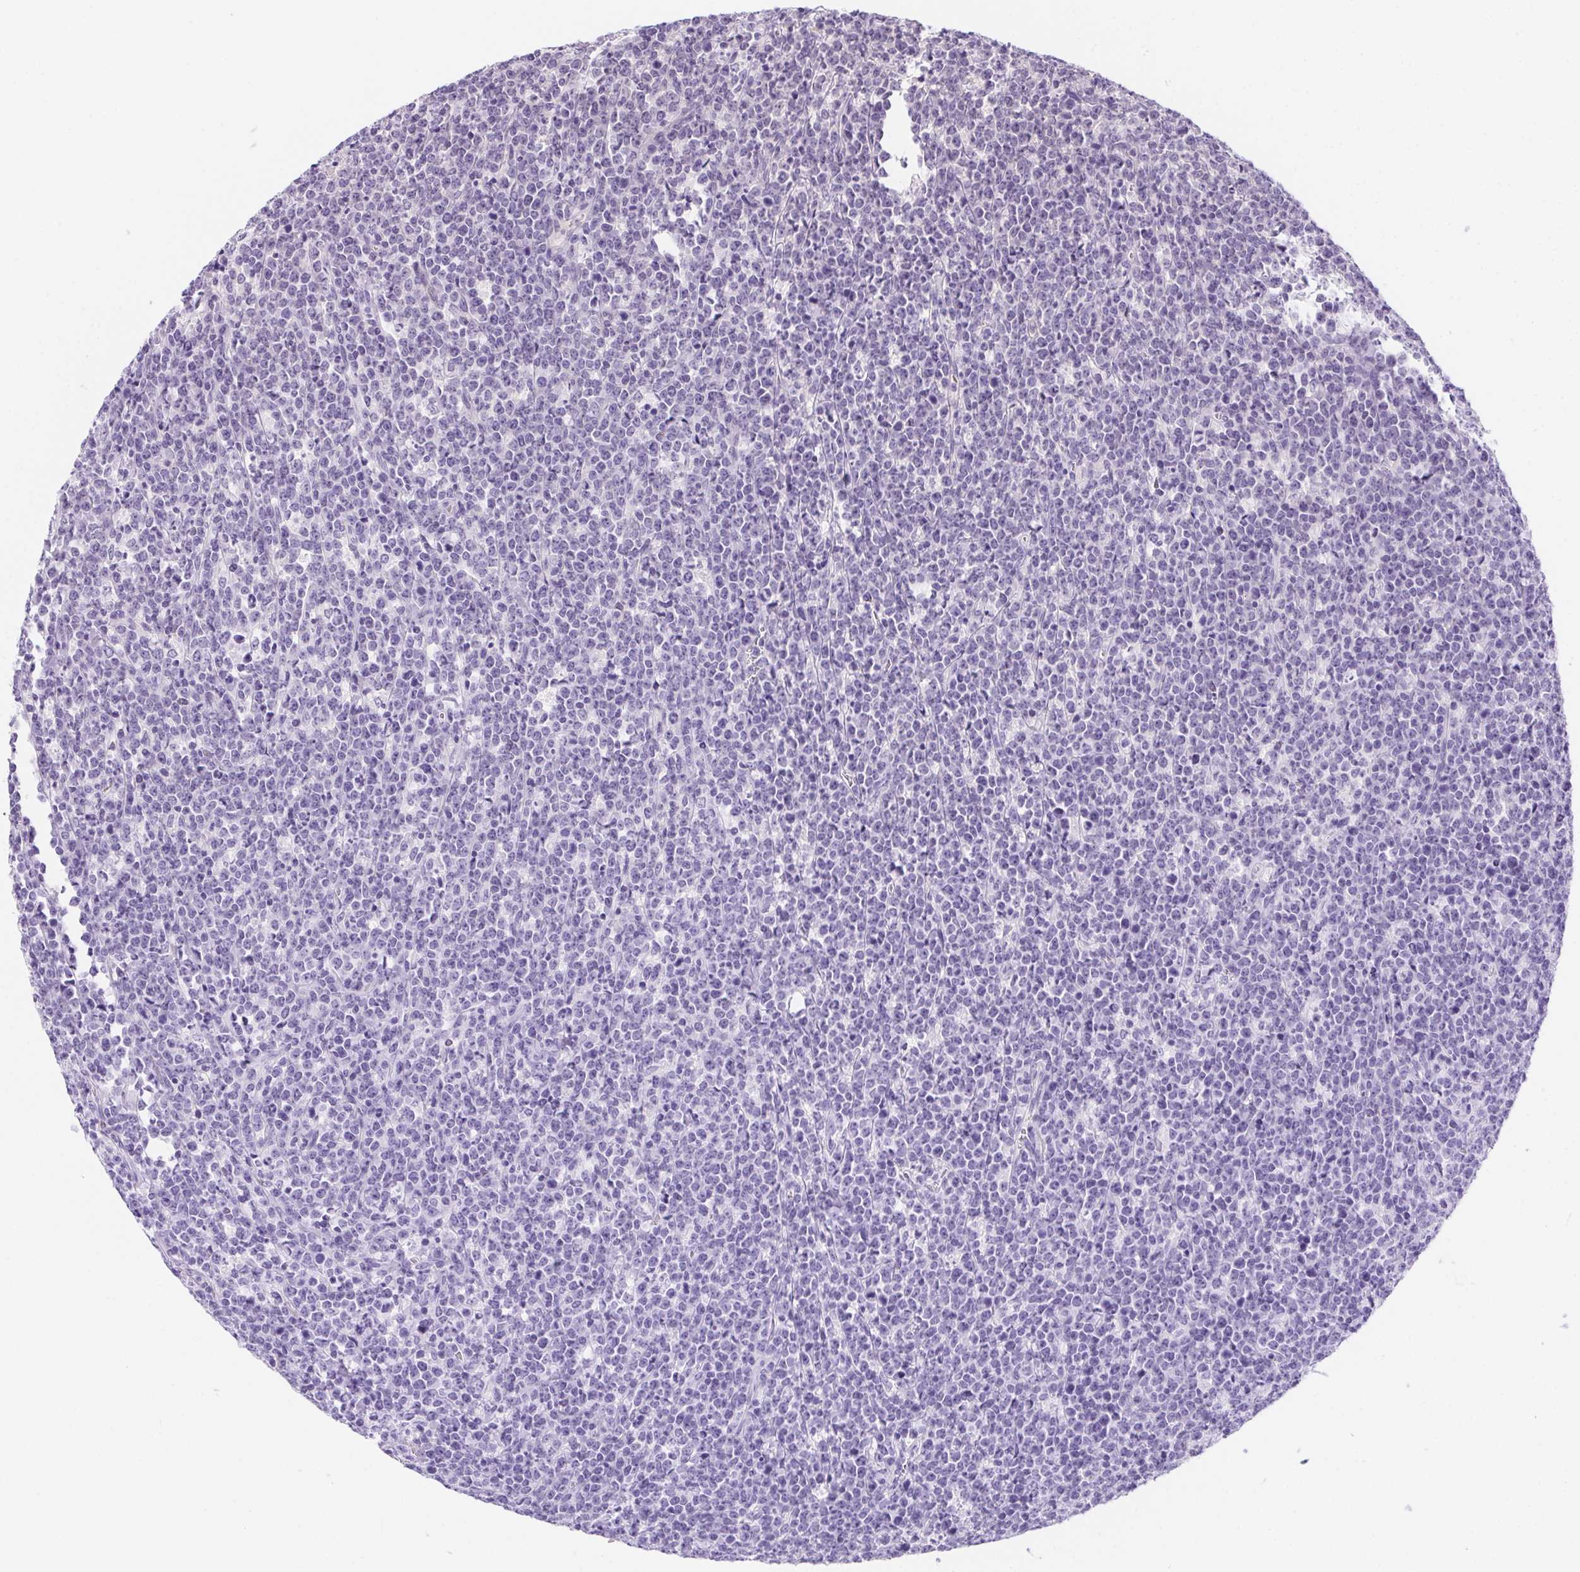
{"staining": {"intensity": "negative", "quantity": "none", "location": "none"}, "tissue": "lymphoma", "cell_type": "Tumor cells", "image_type": "cancer", "snomed": [{"axis": "morphology", "description": "Malignant lymphoma, non-Hodgkin's type, High grade"}, {"axis": "topography", "description": "Small intestine"}], "caption": "A high-resolution micrograph shows immunohistochemistry (IHC) staining of malignant lymphoma, non-Hodgkin's type (high-grade), which demonstrates no significant staining in tumor cells. Brightfield microscopy of immunohistochemistry stained with DAB (brown) and hematoxylin (blue), captured at high magnification.", "gene": "PRKAA1", "patient": {"sex": "female", "age": 56}}